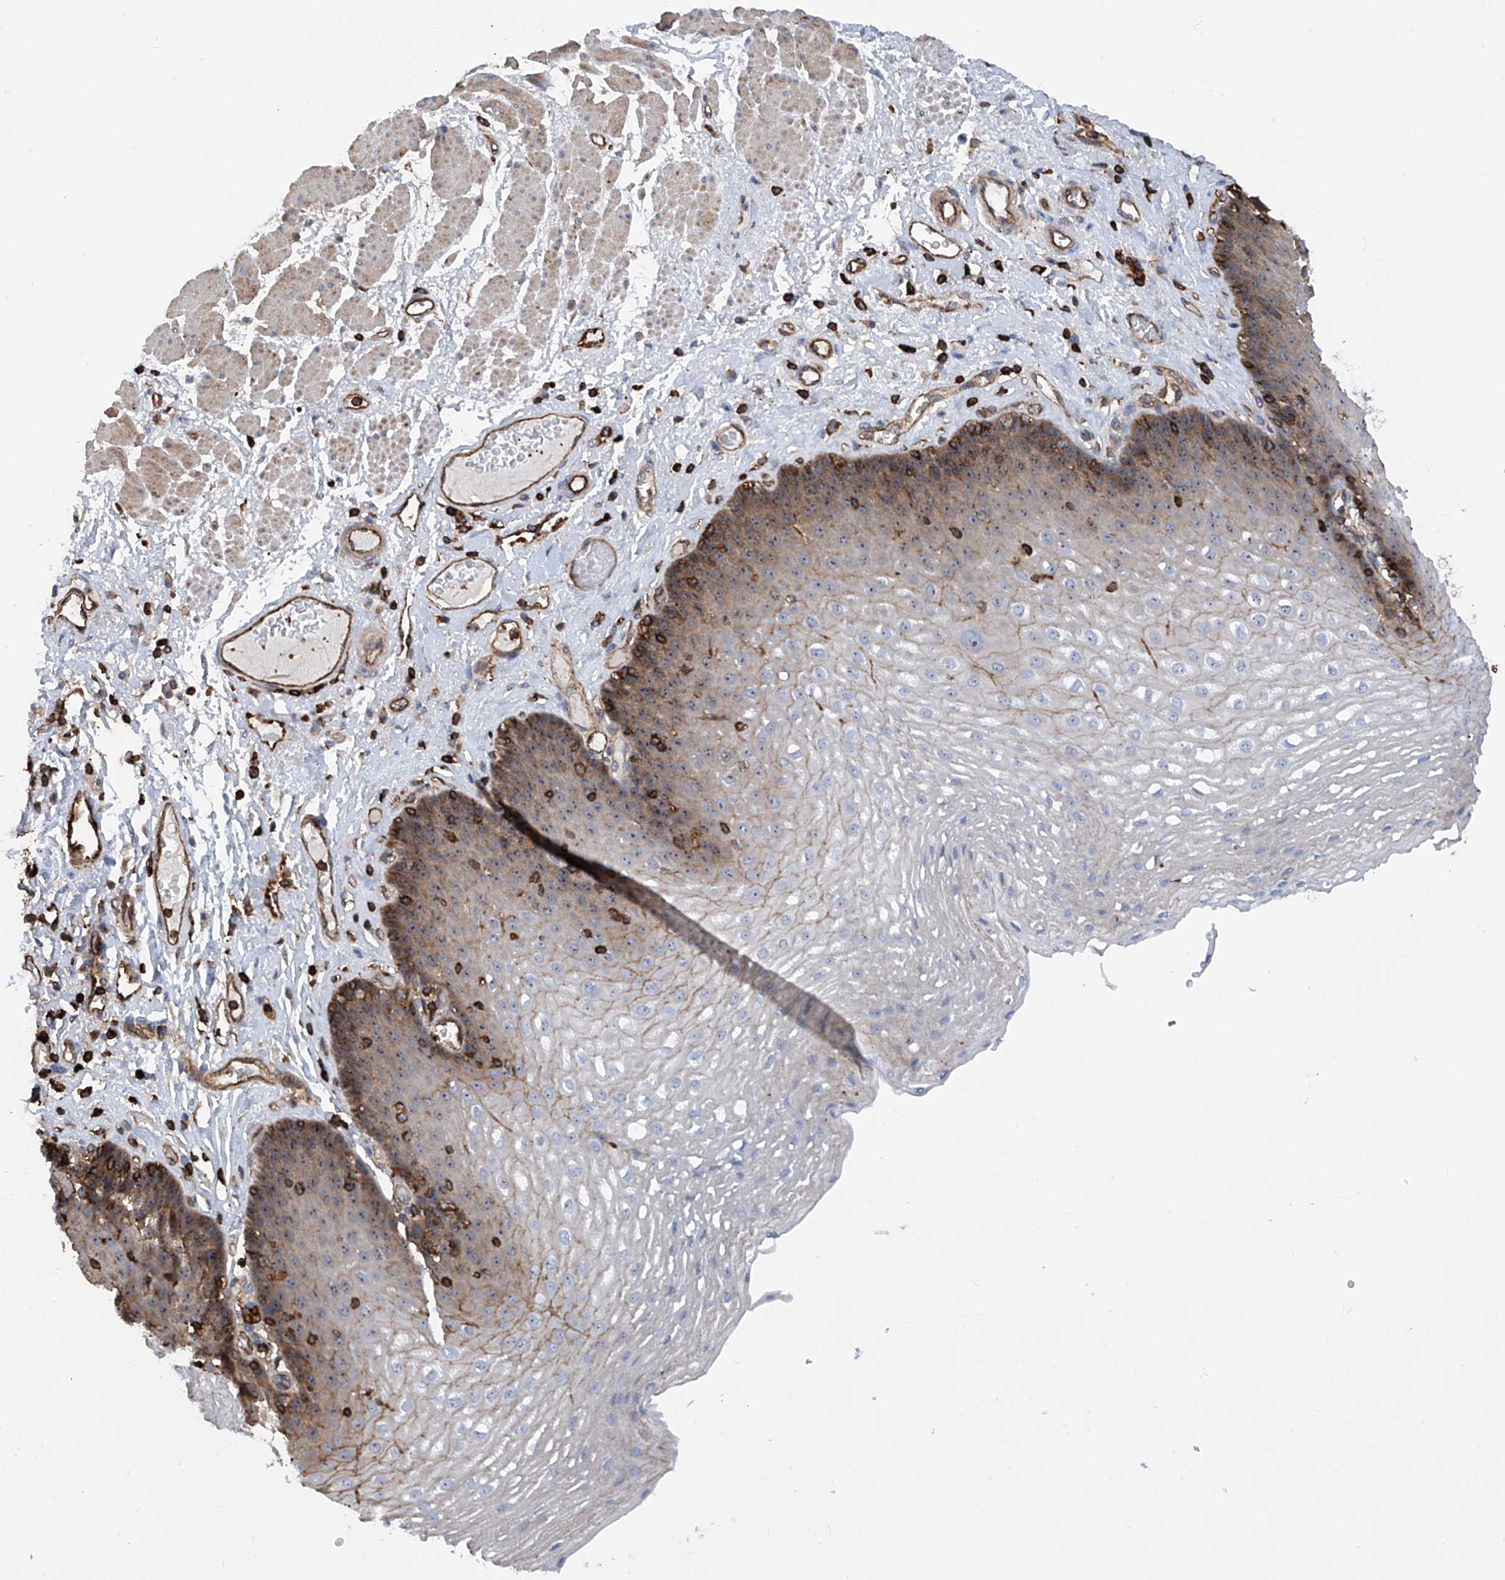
{"staining": {"intensity": "moderate", "quantity": ">75%", "location": "cytoplasmic/membranous,nuclear"}, "tissue": "esophagus", "cell_type": "Squamous epithelial cells", "image_type": "normal", "snomed": [{"axis": "morphology", "description": "Normal tissue, NOS"}, {"axis": "topography", "description": "Esophagus"}], "caption": "Human esophagus stained with a brown dye demonstrates moderate cytoplasmic/membranous,nuclear positive staining in about >75% of squamous epithelial cells.", "gene": "ZNF484", "patient": {"sex": "female", "age": 66}}